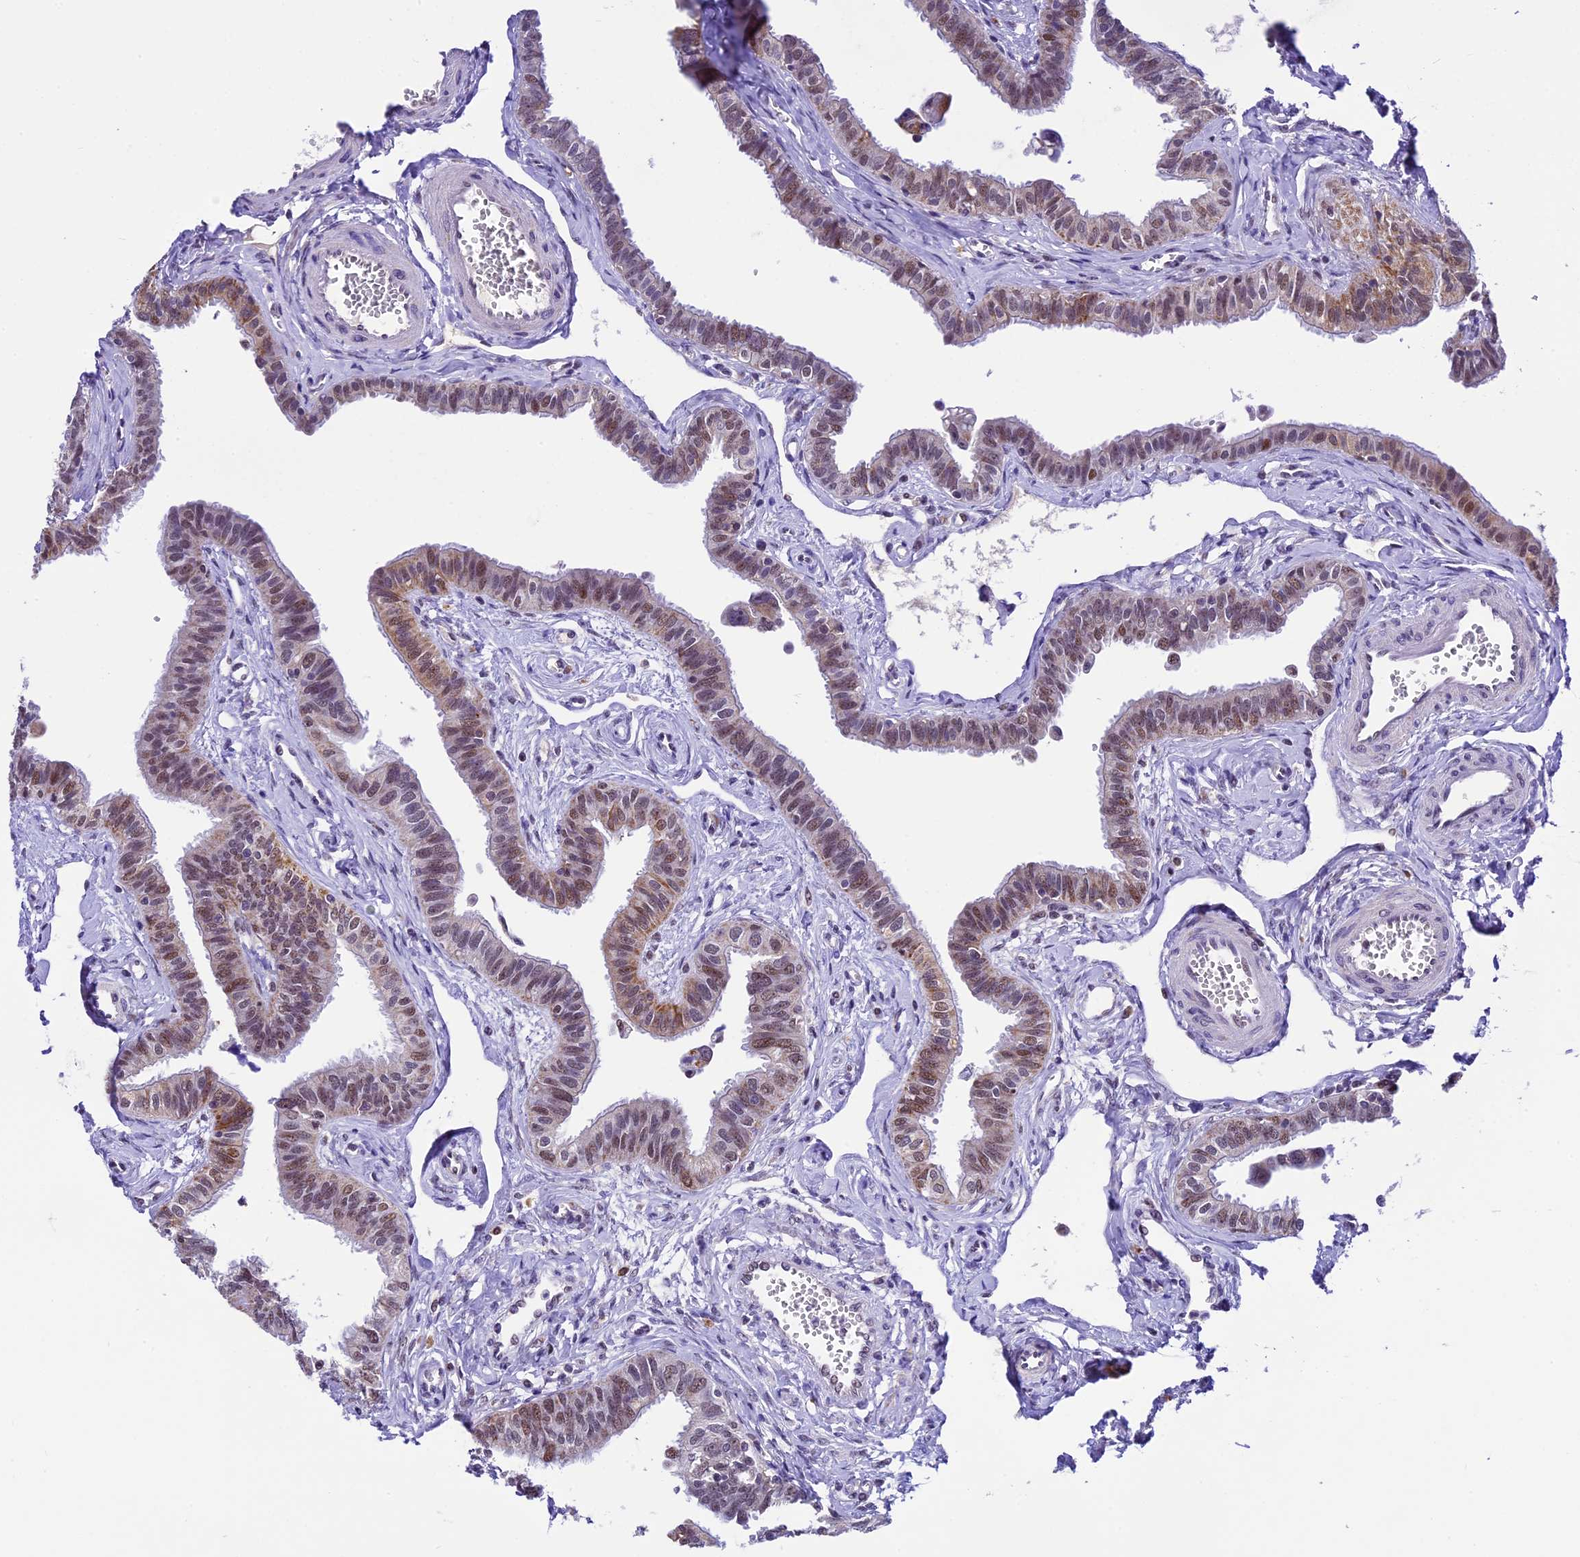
{"staining": {"intensity": "moderate", "quantity": "25%-75%", "location": "cytoplasmic/membranous,nuclear"}, "tissue": "fallopian tube", "cell_type": "Glandular cells", "image_type": "normal", "snomed": [{"axis": "morphology", "description": "Normal tissue, NOS"}, {"axis": "morphology", "description": "Carcinoma, NOS"}, {"axis": "topography", "description": "Fallopian tube"}, {"axis": "topography", "description": "Ovary"}], "caption": "Immunohistochemical staining of unremarkable fallopian tube shows moderate cytoplasmic/membranous,nuclear protein expression in about 25%-75% of glandular cells.", "gene": "CARS2", "patient": {"sex": "female", "age": 59}}